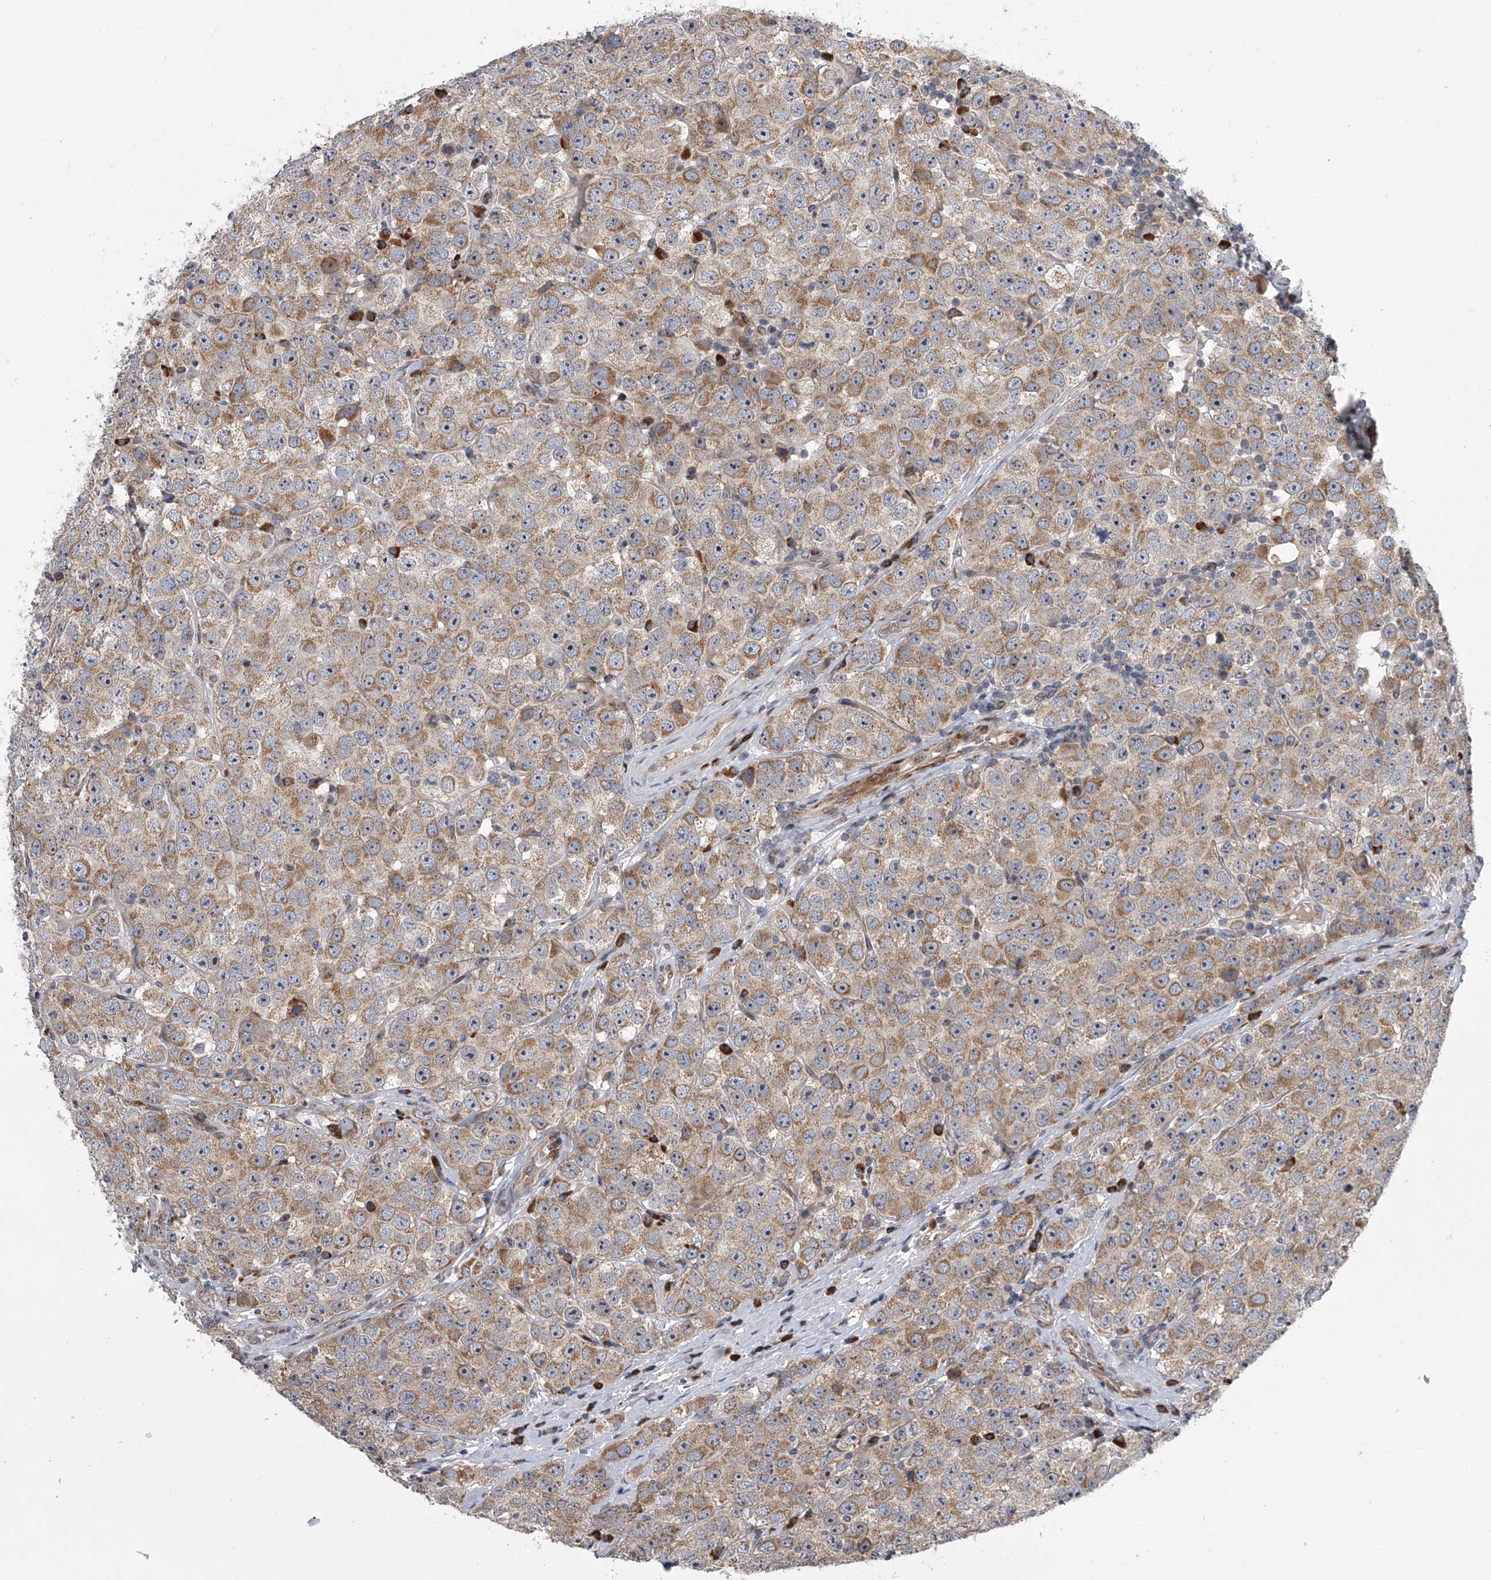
{"staining": {"intensity": "moderate", "quantity": ">75%", "location": "cytoplasmic/membranous"}, "tissue": "testis cancer", "cell_type": "Tumor cells", "image_type": "cancer", "snomed": [{"axis": "morphology", "description": "Seminoma, NOS"}, {"axis": "topography", "description": "Testis"}], "caption": "This histopathology image reveals testis seminoma stained with immunohistochemistry (IHC) to label a protein in brown. The cytoplasmic/membranous of tumor cells show moderate positivity for the protein. Nuclei are counter-stained blue.", "gene": "DLGAP2", "patient": {"sex": "male", "age": 28}}